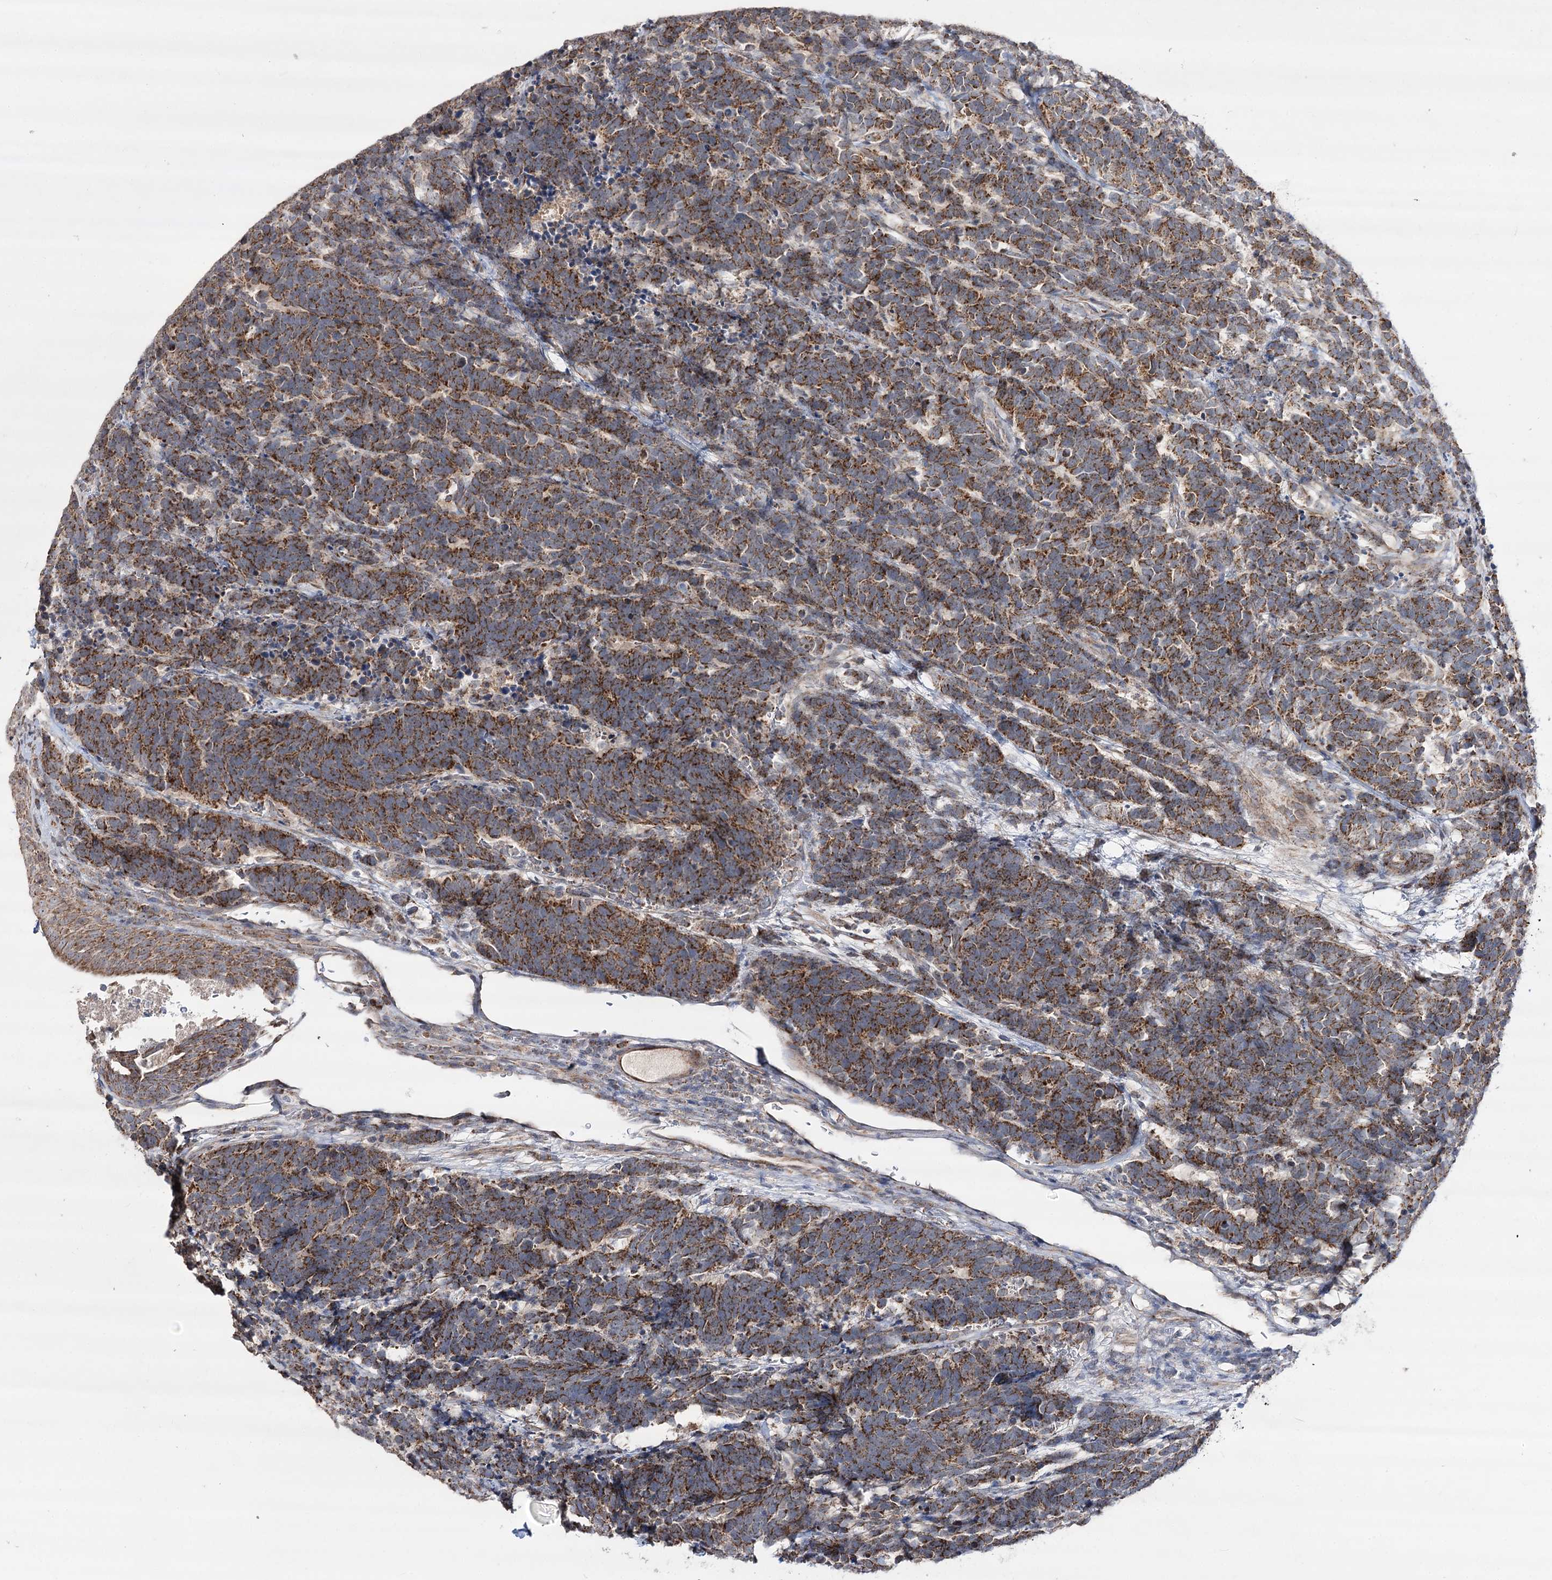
{"staining": {"intensity": "moderate", "quantity": ">75%", "location": "cytoplasmic/membranous"}, "tissue": "carcinoid", "cell_type": "Tumor cells", "image_type": "cancer", "snomed": [{"axis": "morphology", "description": "Carcinoma, NOS"}, {"axis": "morphology", "description": "Carcinoid, malignant, NOS"}, {"axis": "topography", "description": "Urinary bladder"}], "caption": "High-power microscopy captured an immunohistochemistry histopathology image of carcinoid, revealing moderate cytoplasmic/membranous expression in approximately >75% of tumor cells.", "gene": "NADK2", "patient": {"sex": "male", "age": 57}}